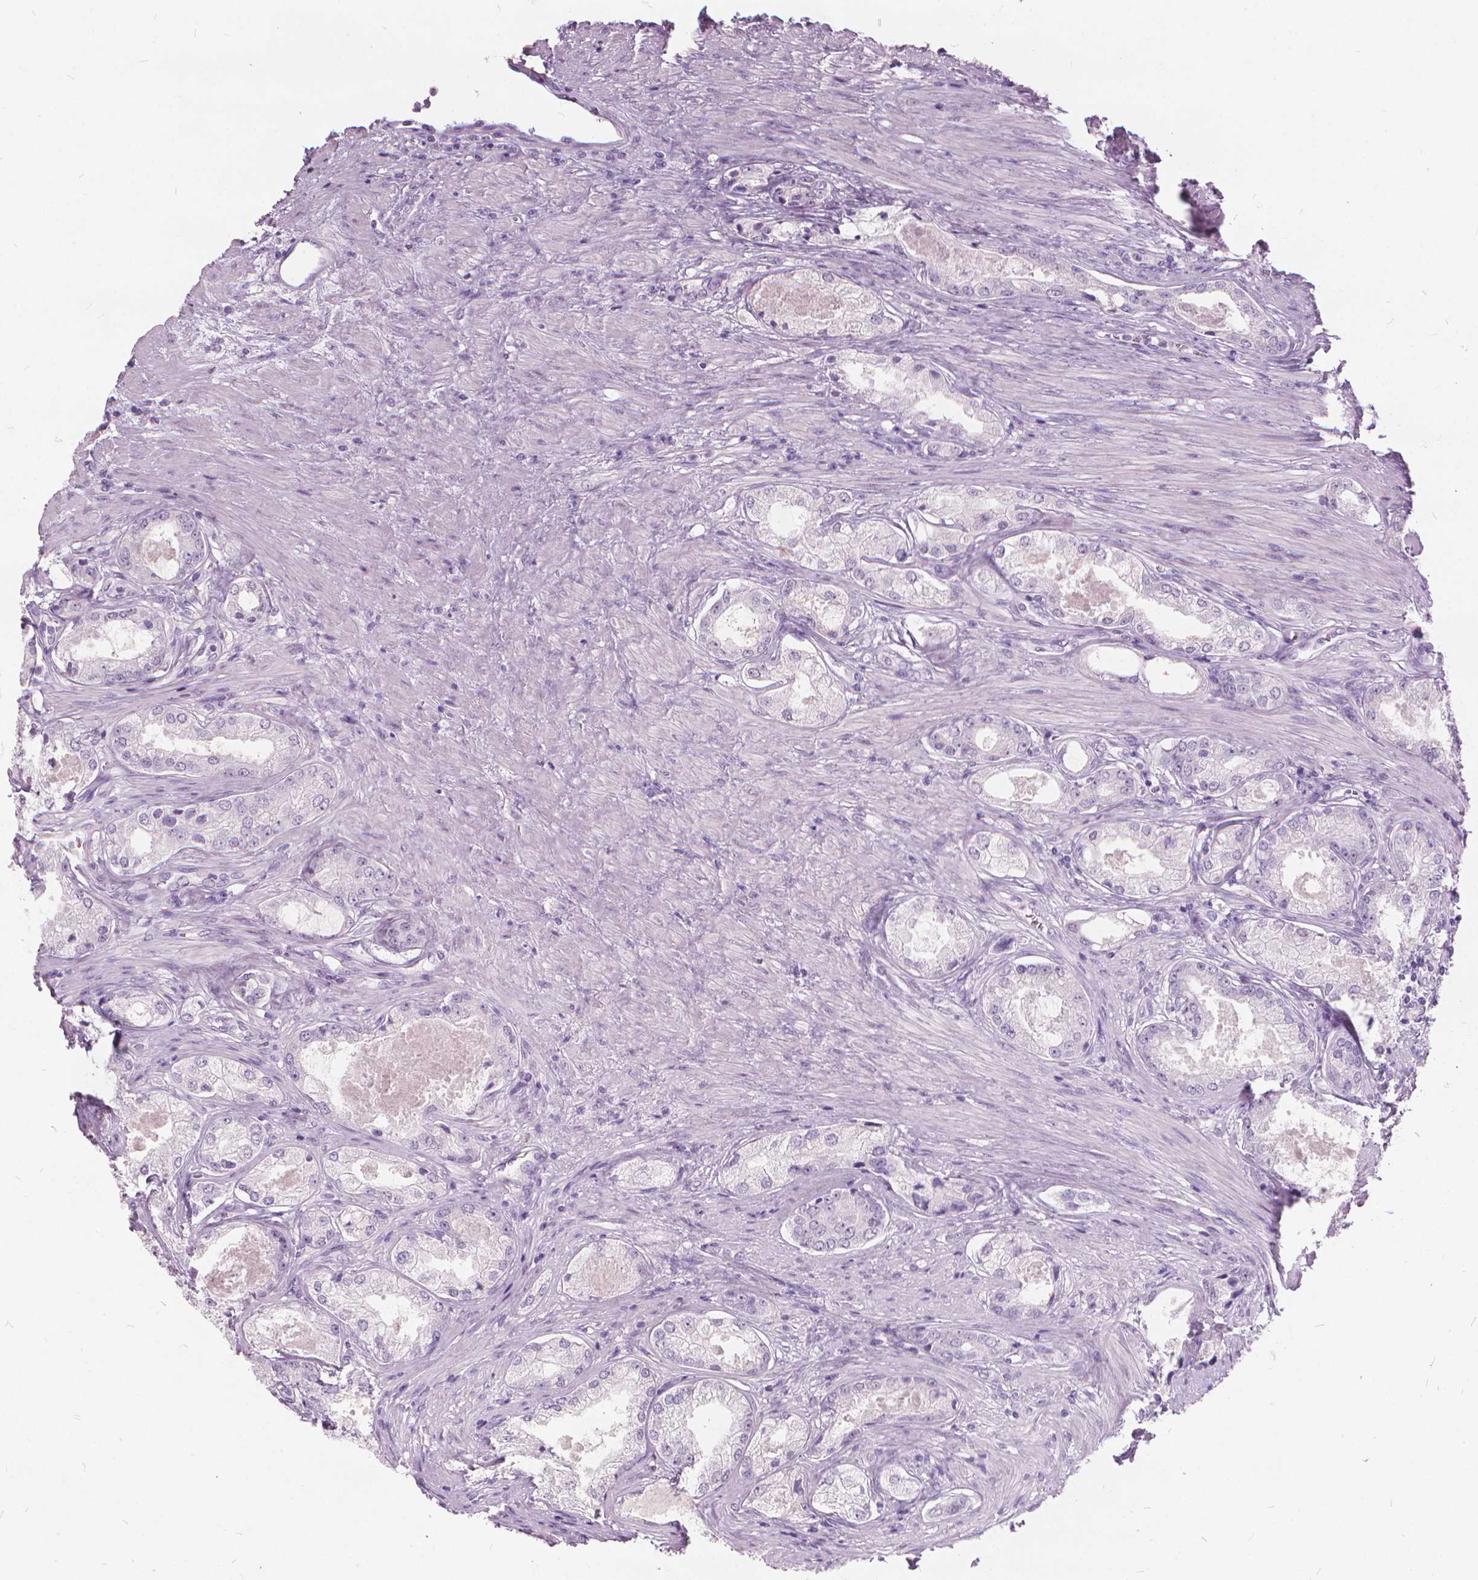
{"staining": {"intensity": "negative", "quantity": "none", "location": "none"}, "tissue": "prostate cancer", "cell_type": "Tumor cells", "image_type": "cancer", "snomed": [{"axis": "morphology", "description": "Adenocarcinoma, Low grade"}, {"axis": "topography", "description": "Prostate"}], "caption": "Immunohistochemical staining of human prostate cancer demonstrates no significant staining in tumor cells.", "gene": "DNM1", "patient": {"sex": "male", "age": 68}}